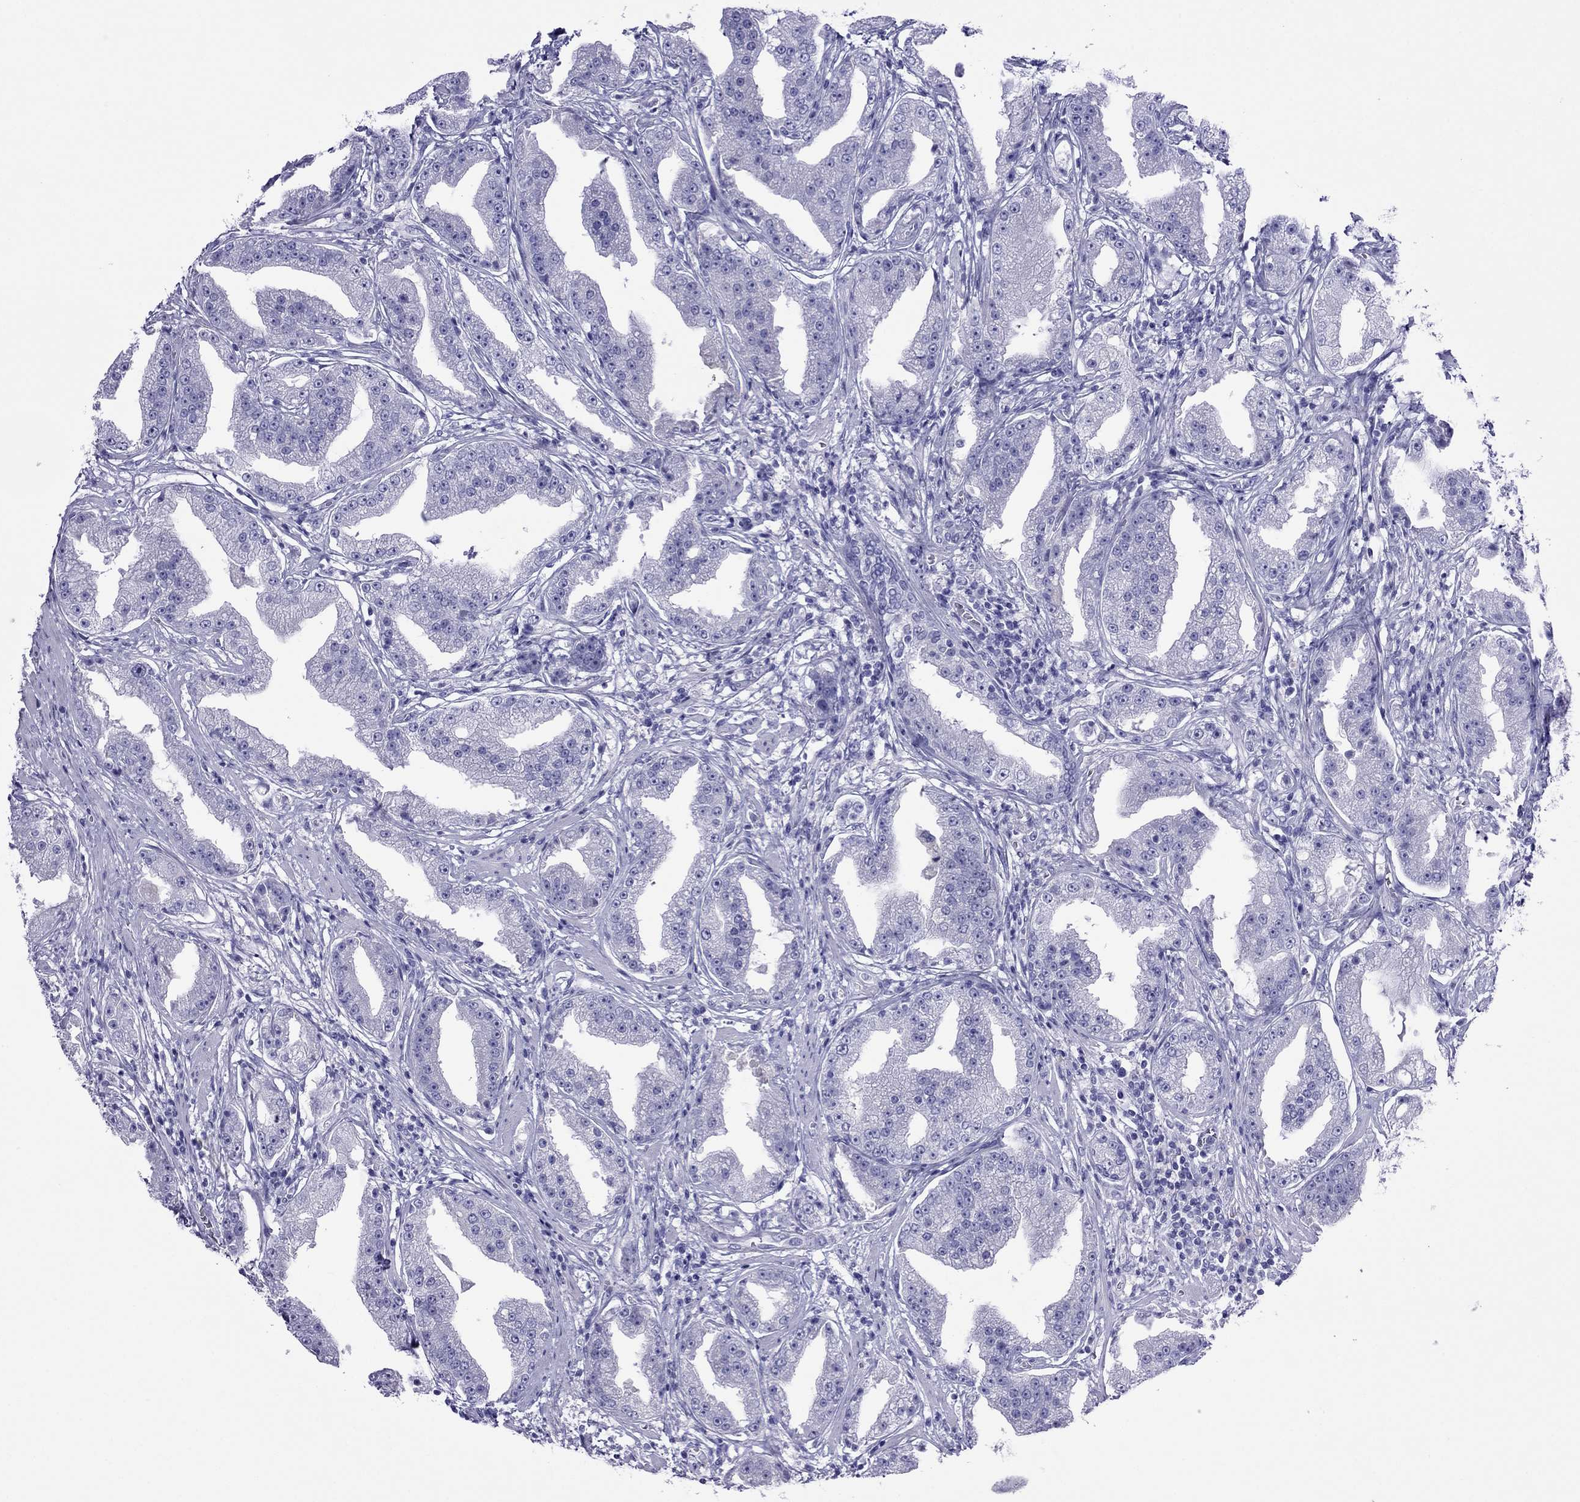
{"staining": {"intensity": "negative", "quantity": "none", "location": "none"}, "tissue": "prostate cancer", "cell_type": "Tumor cells", "image_type": "cancer", "snomed": [{"axis": "morphology", "description": "Adenocarcinoma, Low grade"}, {"axis": "topography", "description": "Prostate"}], "caption": "Immunohistochemistry of human prostate cancer (adenocarcinoma (low-grade)) demonstrates no positivity in tumor cells. (Brightfield microscopy of DAB immunohistochemistry at high magnification).", "gene": "PCDHA6", "patient": {"sex": "male", "age": 62}}